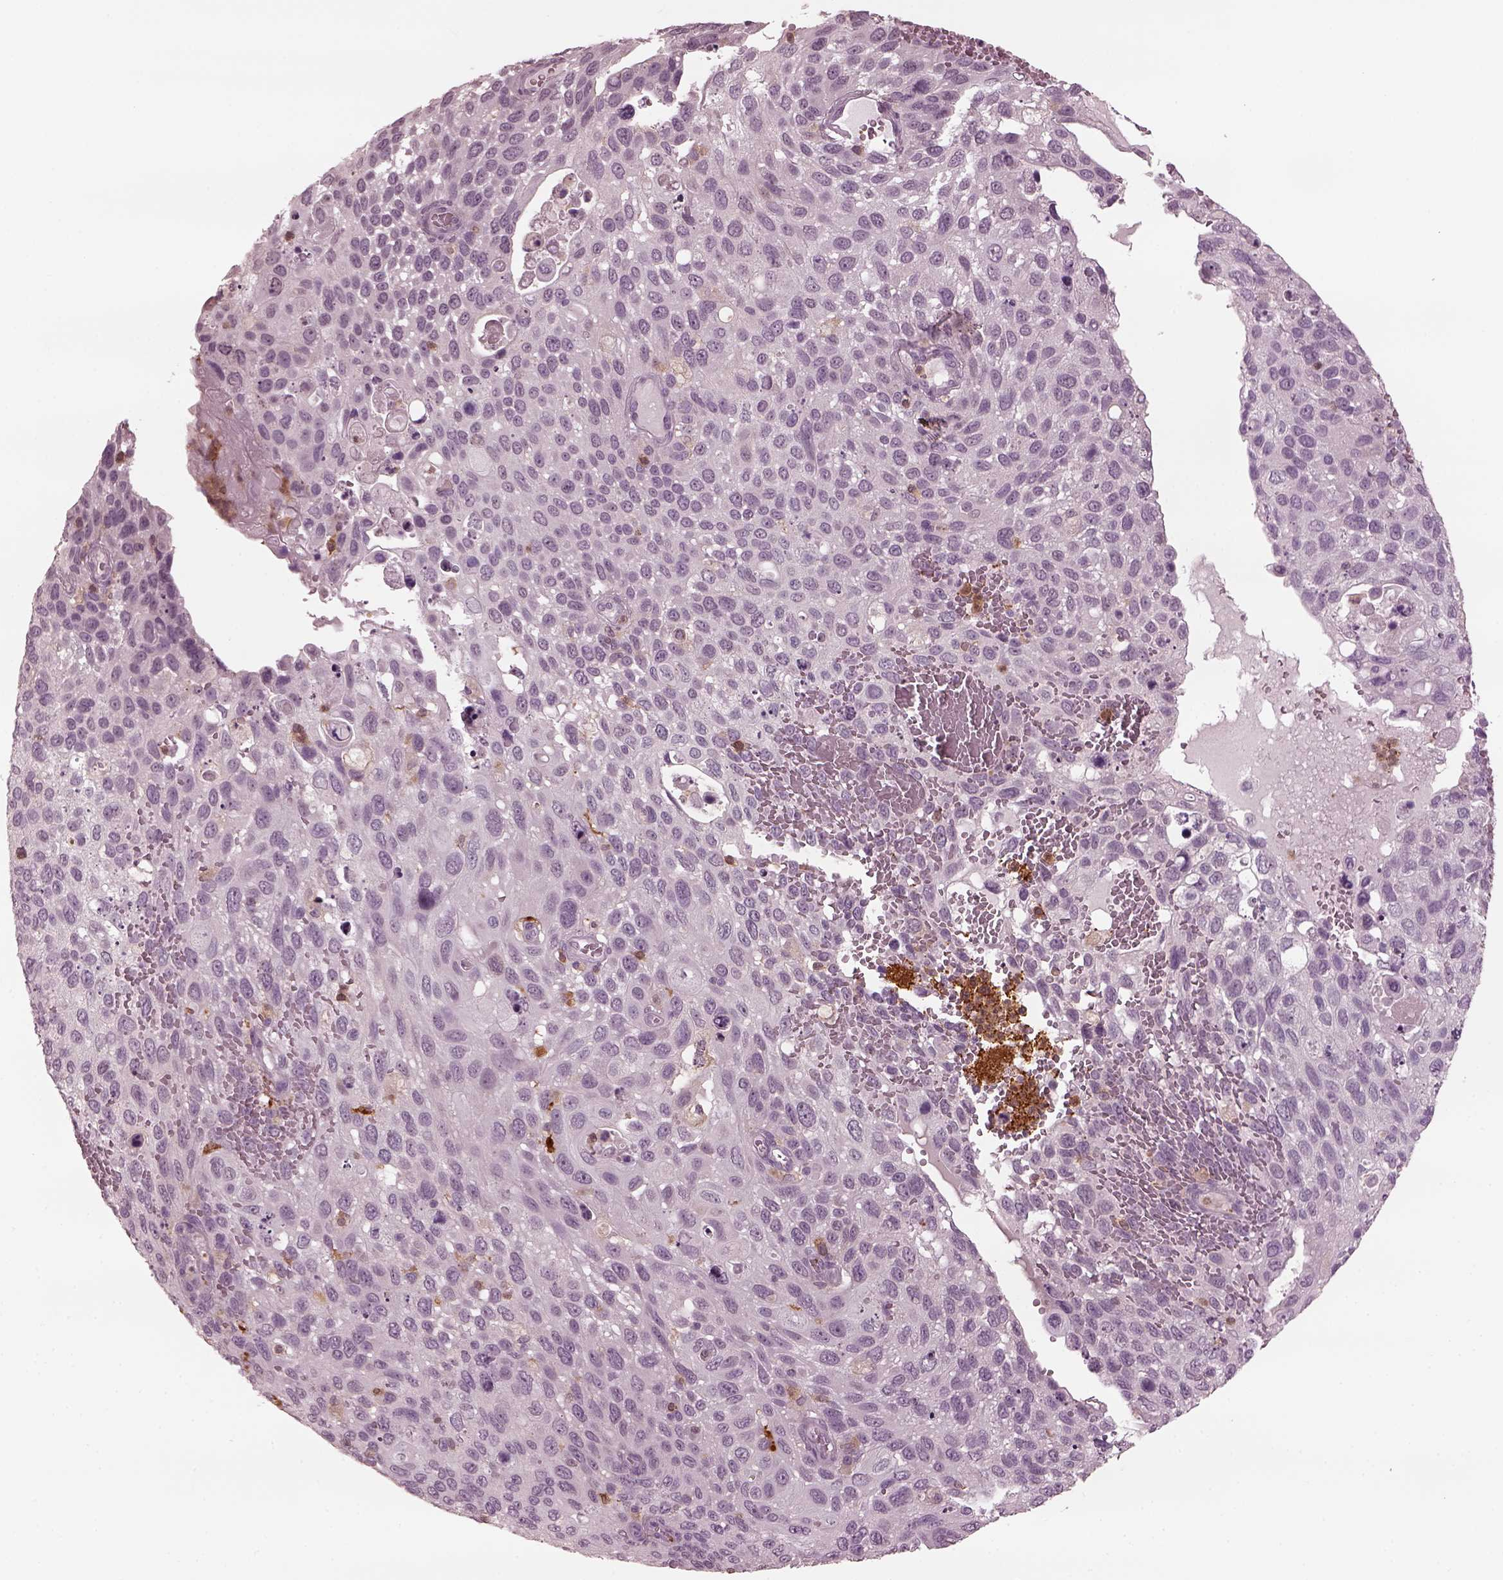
{"staining": {"intensity": "negative", "quantity": "none", "location": "none"}, "tissue": "cervical cancer", "cell_type": "Tumor cells", "image_type": "cancer", "snomed": [{"axis": "morphology", "description": "Squamous cell carcinoma, NOS"}, {"axis": "topography", "description": "Cervix"}], "caption": "Cervical squamous cell carcinoma was stained to show a protein in brown. There is no significant positivity in tumor cells.", "gene": "PSTPIP2", "patient": {"sex": "female", "age": 70}}